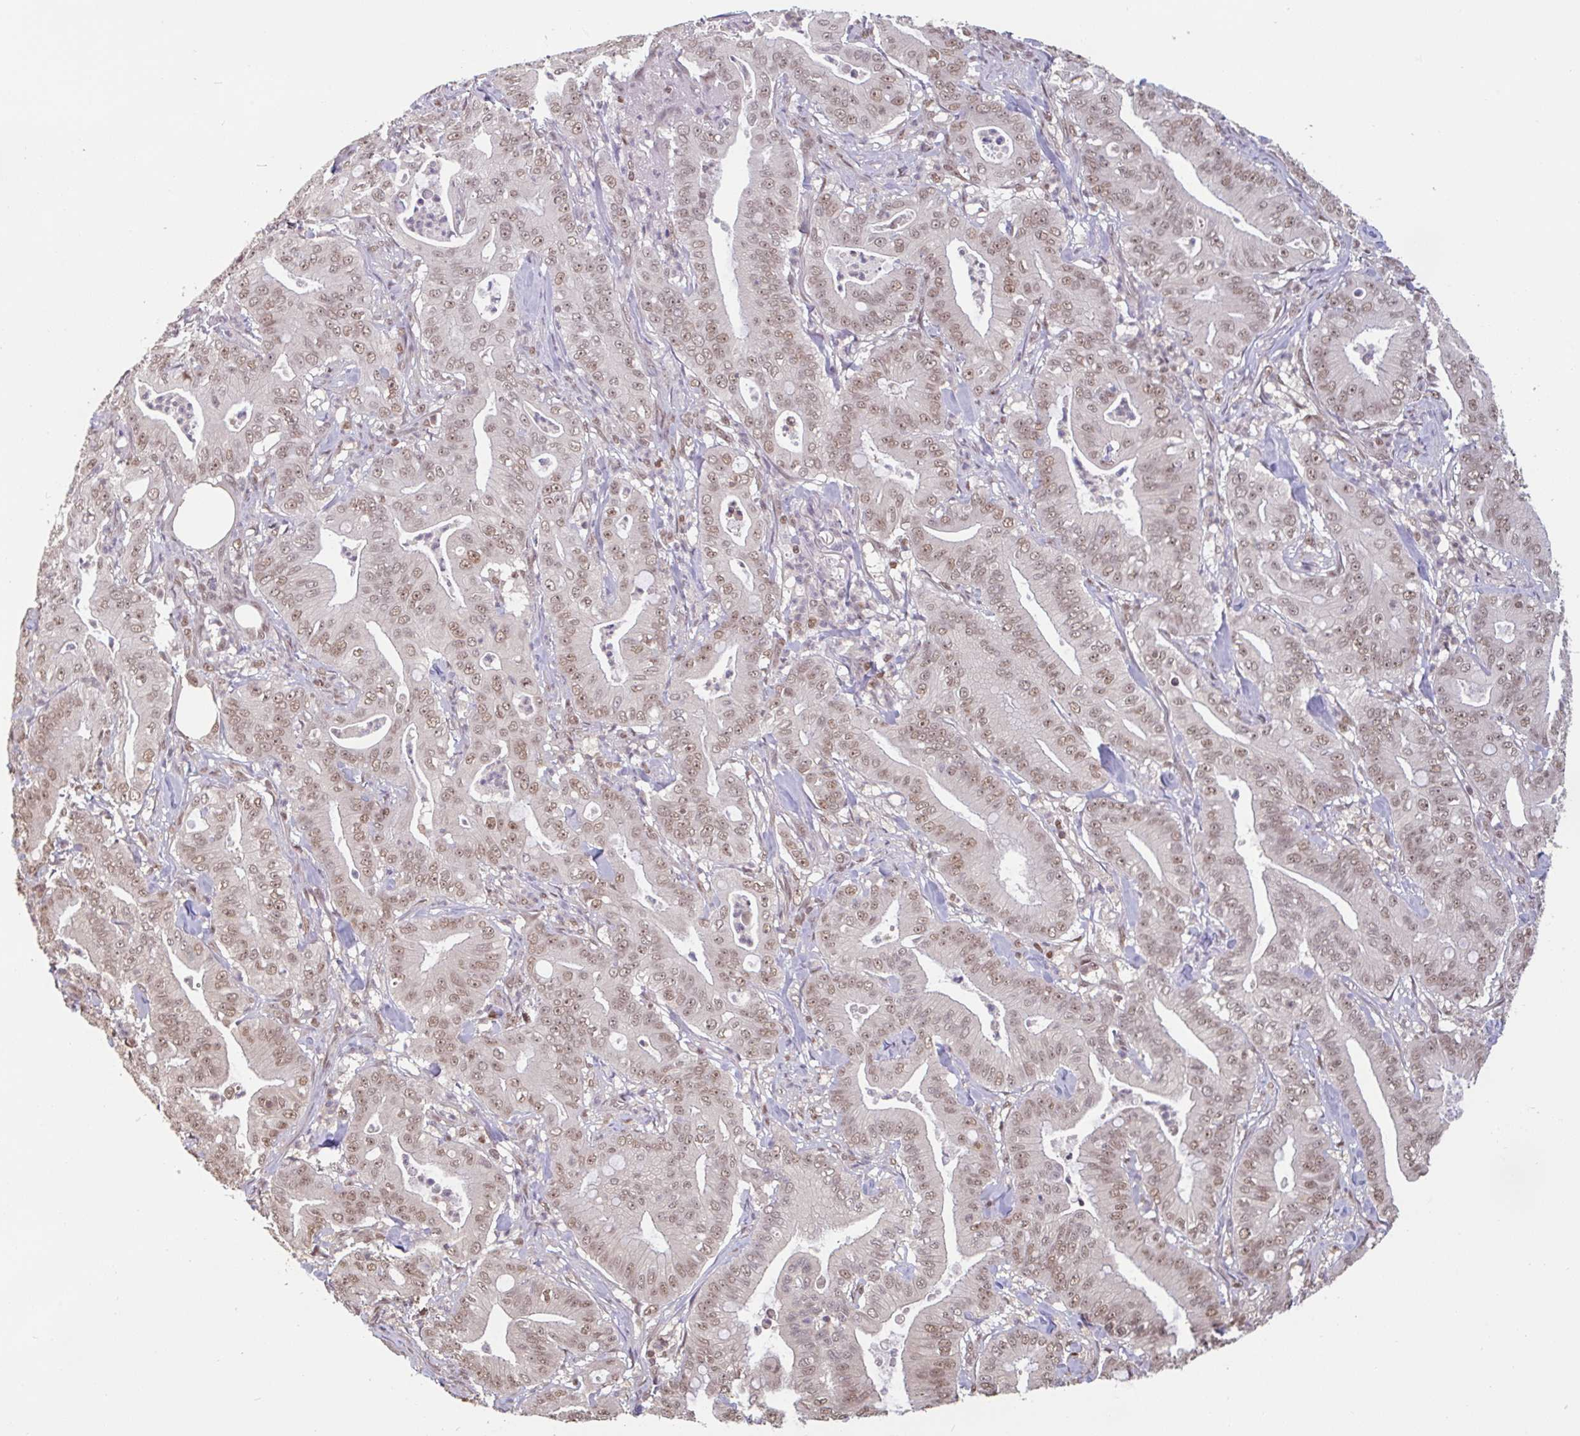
{"staining": {"intensity": "moderate", "quantity": ">75%", "location": "nuclear"}, "tissue": "pancreatic cancer", "cell_type": "Tumor cells", "image_type": "cancer", "snomed": [{"axis": "morphology", "description": "Adenocarcinoma, NOS"}, {"axis": "topography", "description": "Pancreas"}], "caption": "Protein expression analysis of pancreatic cancer reveals moderate nuclear staining in about >75% of tumor cells.", "gene": "DR1", "patient": {"sex": "male", "age": 71}}